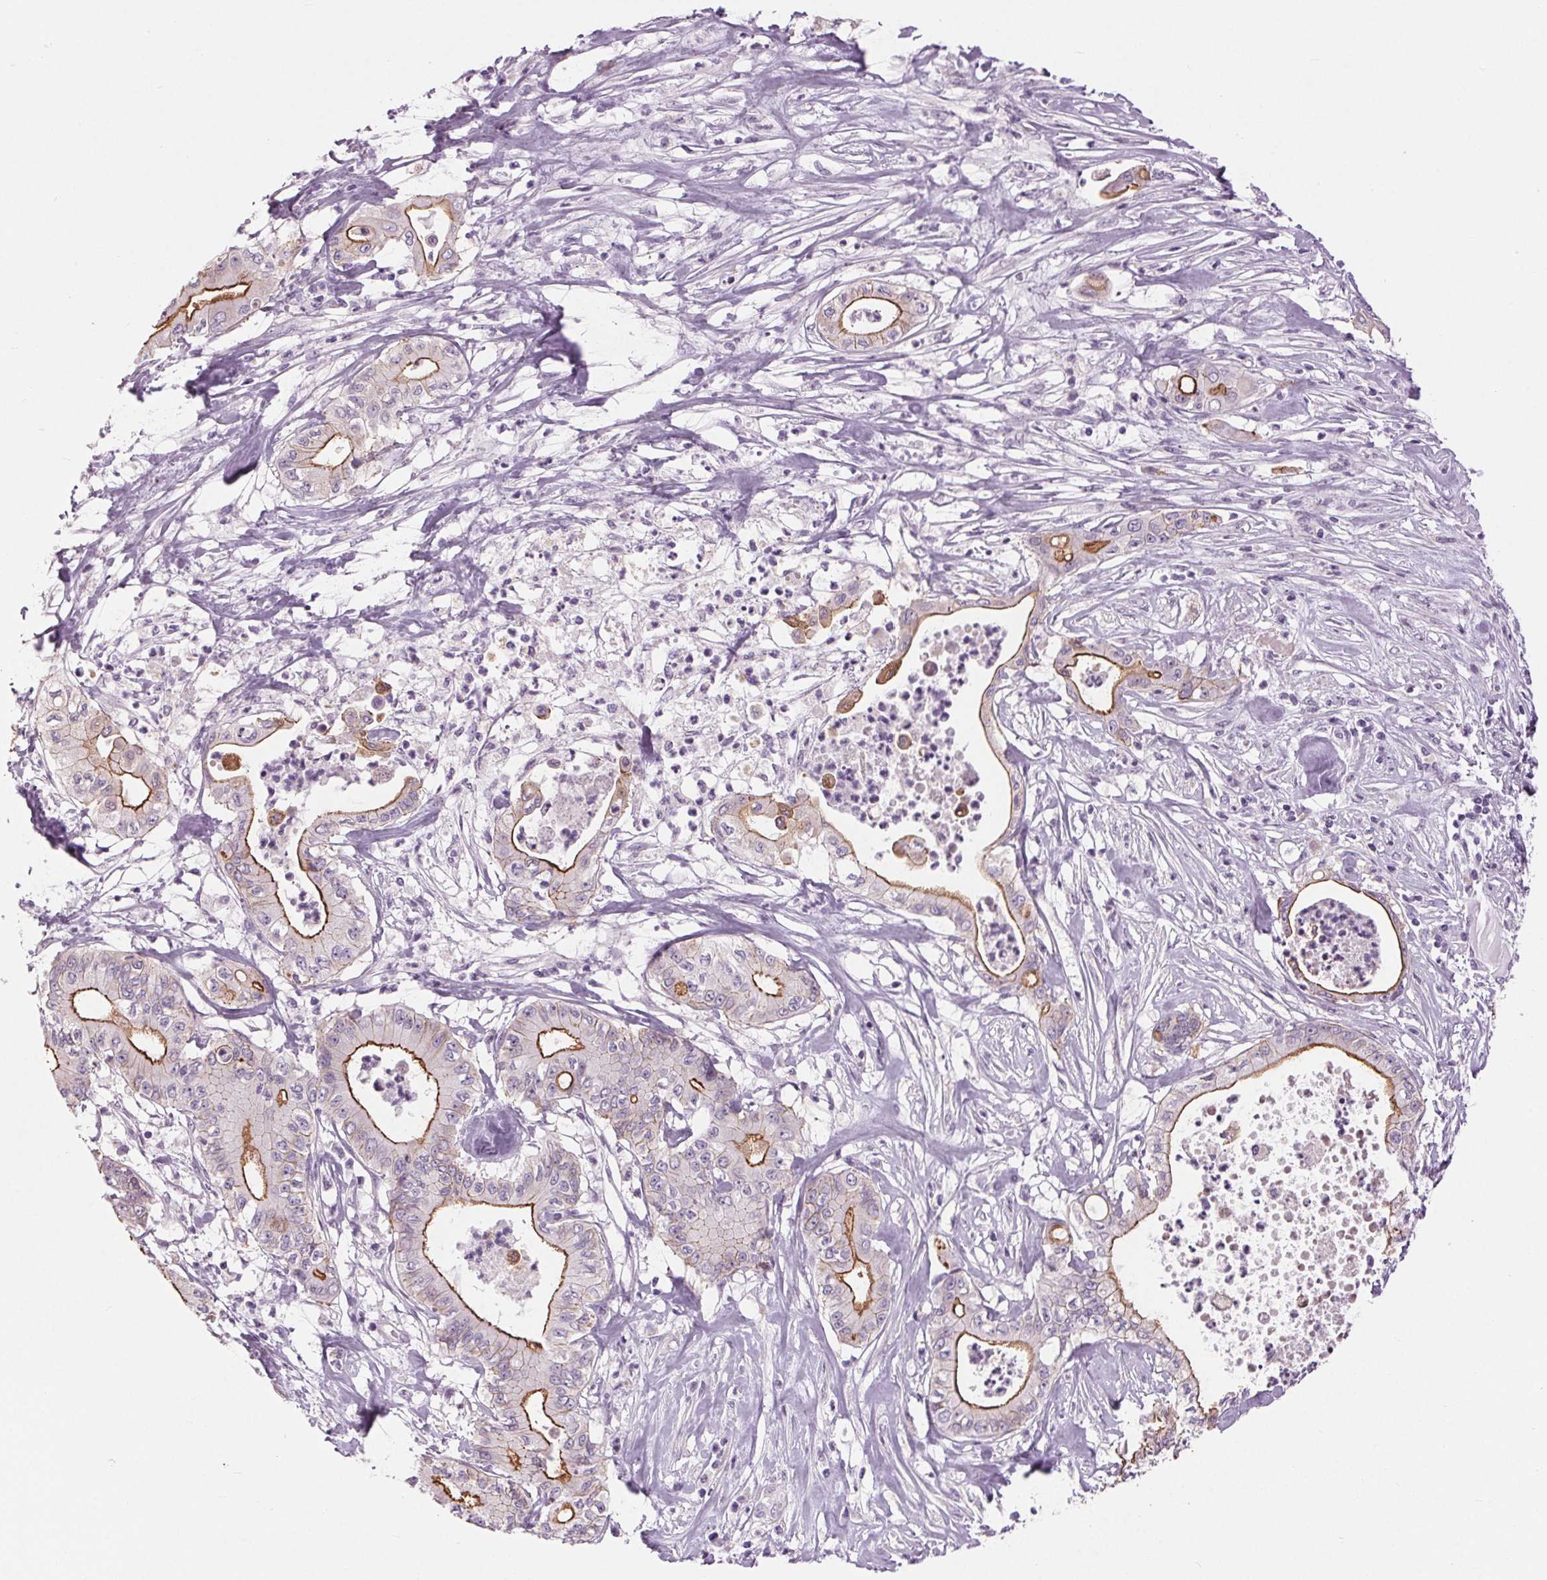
{"staining": {"intensity": "strong", "quantity": "25%-75%", "location": "cytoplasmic/membranous"}, "tissue": "pancreatic cancer", "cell_type": "Tumor cells", "image_type": "cancer", "snomed": [{"axis": "morphology", "description": "Adenocarcinoma, NOS"}, {"axis": "topography", "description": "Pancreas"}], "caption": "Brown immunohistochemical staining in pancreatic cancer shows strong cytoplasmic/membranous positivity in approximately 25%-75% of tumor cells. Using DAB (3,3'-diaminobenzidine) (brown) and hematoxylin (blue) stains, captured at high magnification using brightfield microscopy.", "gene": "MISP", "patient": {"sex": "male", "age": 71}}